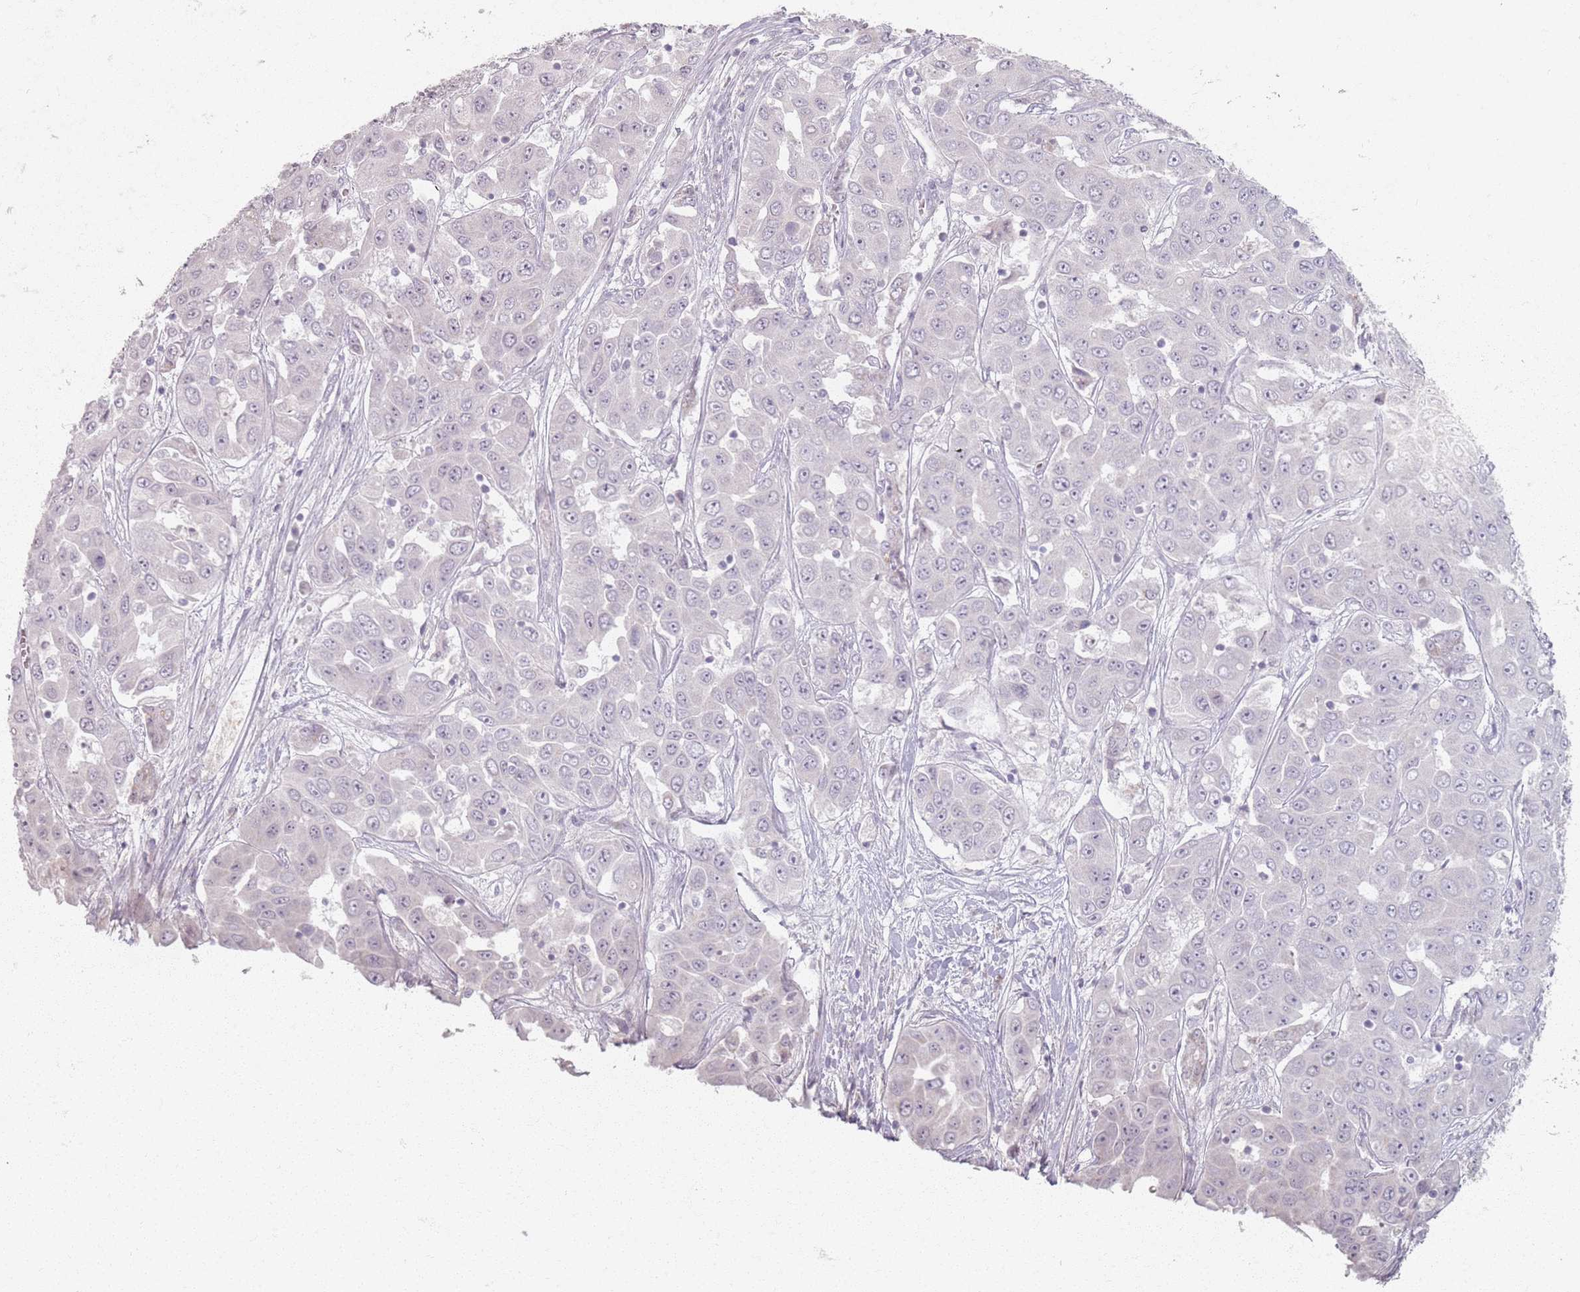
{"staining": {"intensity": "negative", "quantity": "none", "location": "none"}, "tissue": "liver cancer", "cell_type": "Tumor cells", "image_type": "cancer", "snomed": [{"axis": "morphology", "description": "Cholangiocarcinoma"}, {"axis": "topography", "description": "Liver"}], "caption": "IHC of liver cancer exhibits no staining in tumor cells. Brightfield microscopy of immunohistochemistry (IHC) stained with DAB (3,3'-diaminobenzidine) (brown) and hematoxylin (blue), captured at high magnification.", "gene": "PKD2L2", "patient": {"sex": "female", "age": 52}}